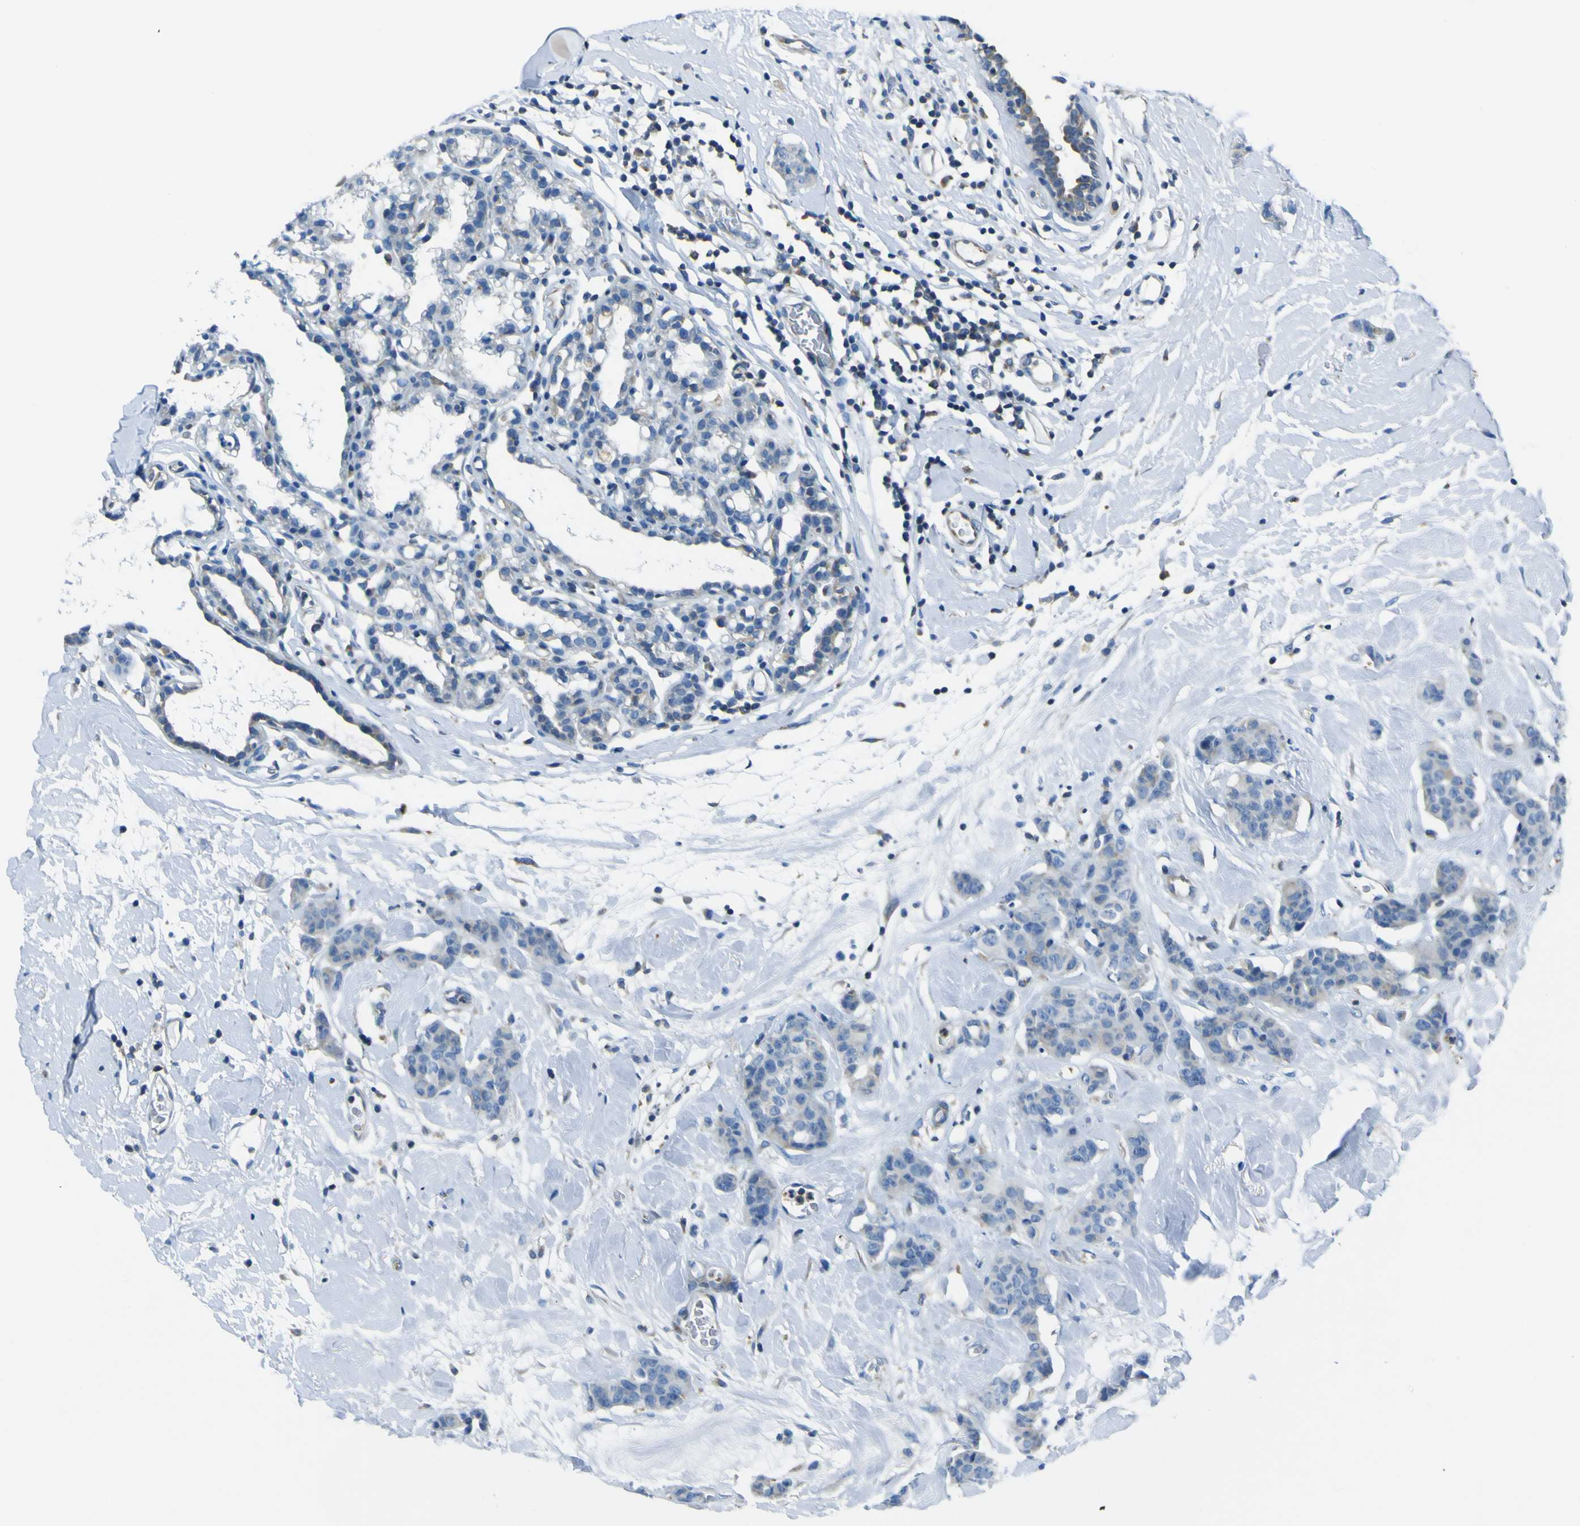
{"staining": {"intensity": "moderate", "quantity": "<25%", "location": "cytoplasmic/membranous"}, "tissue": "breast cancer", "cell_type": "Tumor cells", "image_type": "cancer", "snomed": [{"axis": "morphology", "description": "Normal tissue, NOS"}, {"axis": "morphology", "description": "Duct carcinoma"}, {"axis": "topography", "description": "Breast"}], "caption": "The histopathology image exhibits staining of breast infiltrating ductal carcinoma, revealing moderate cytoplasmic/membranous protein expression (brown color) within tumor cells. (brown staining indicates protein expression, while blue staining denotes nuclei).", "gene": "STIM1", "patient": {"sex": "female", "age": 40}}